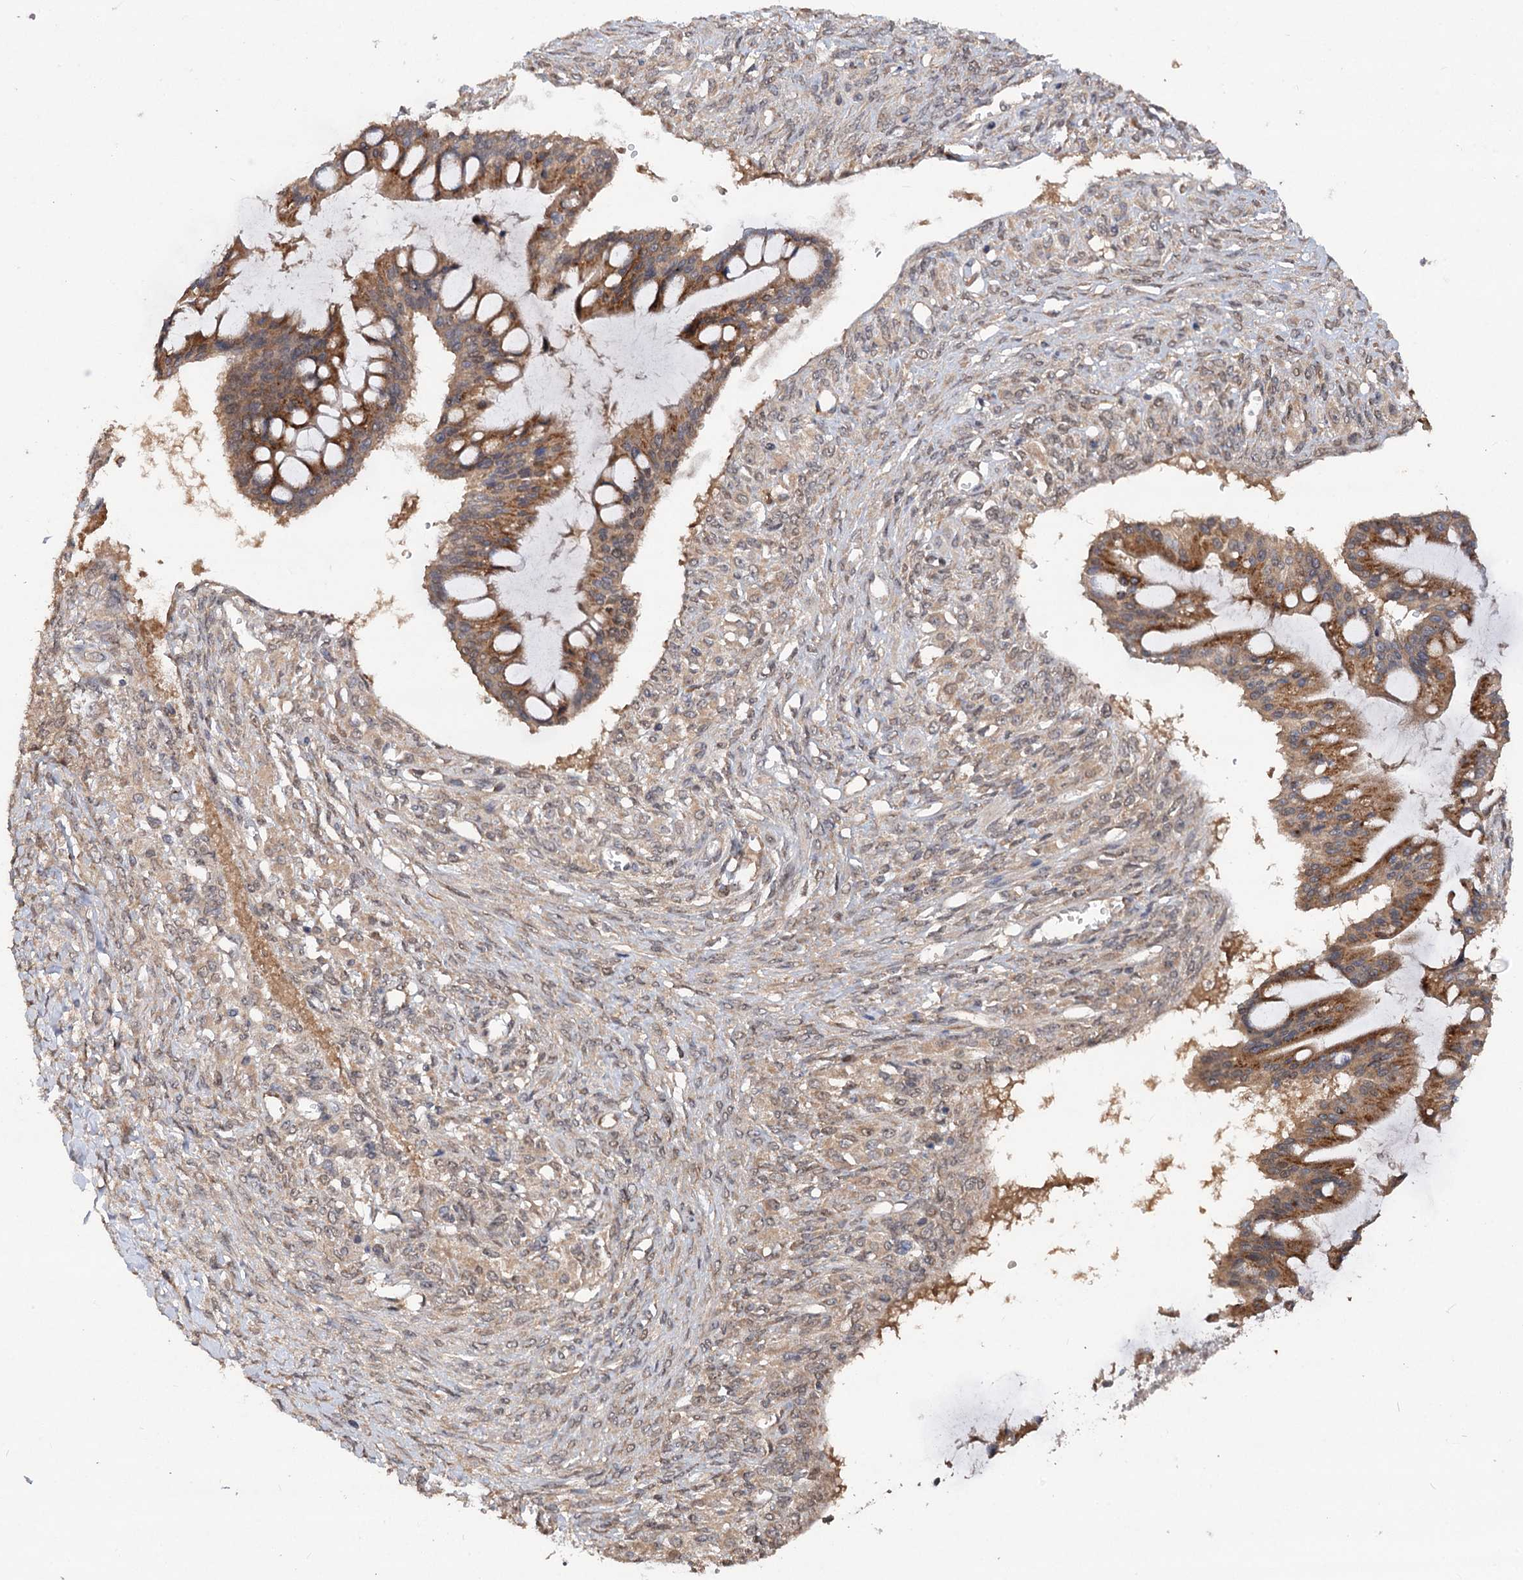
{"staining": {"intensity": "moderate", "quantity": ">75%", "location": "cytoplasmic/membranous"}, "tissue": "ovarian cancer", "cell_type": "Tumor cells", "image_type": "cancer", "snomed": [{"axis": "morphology", "description": "Cystadenocarcinoma, mucinous, NOS"}, {"axis": "topography", "description": "Ovary"}], "caption": "IHC (DAB) staining of human ovarian cancer reveals moderate cytoplasmic/membranous protein positivity in about >75% of tumor cells.", "gene": "NUDCD2", "patient": {"sex": "female", "age": 73}}